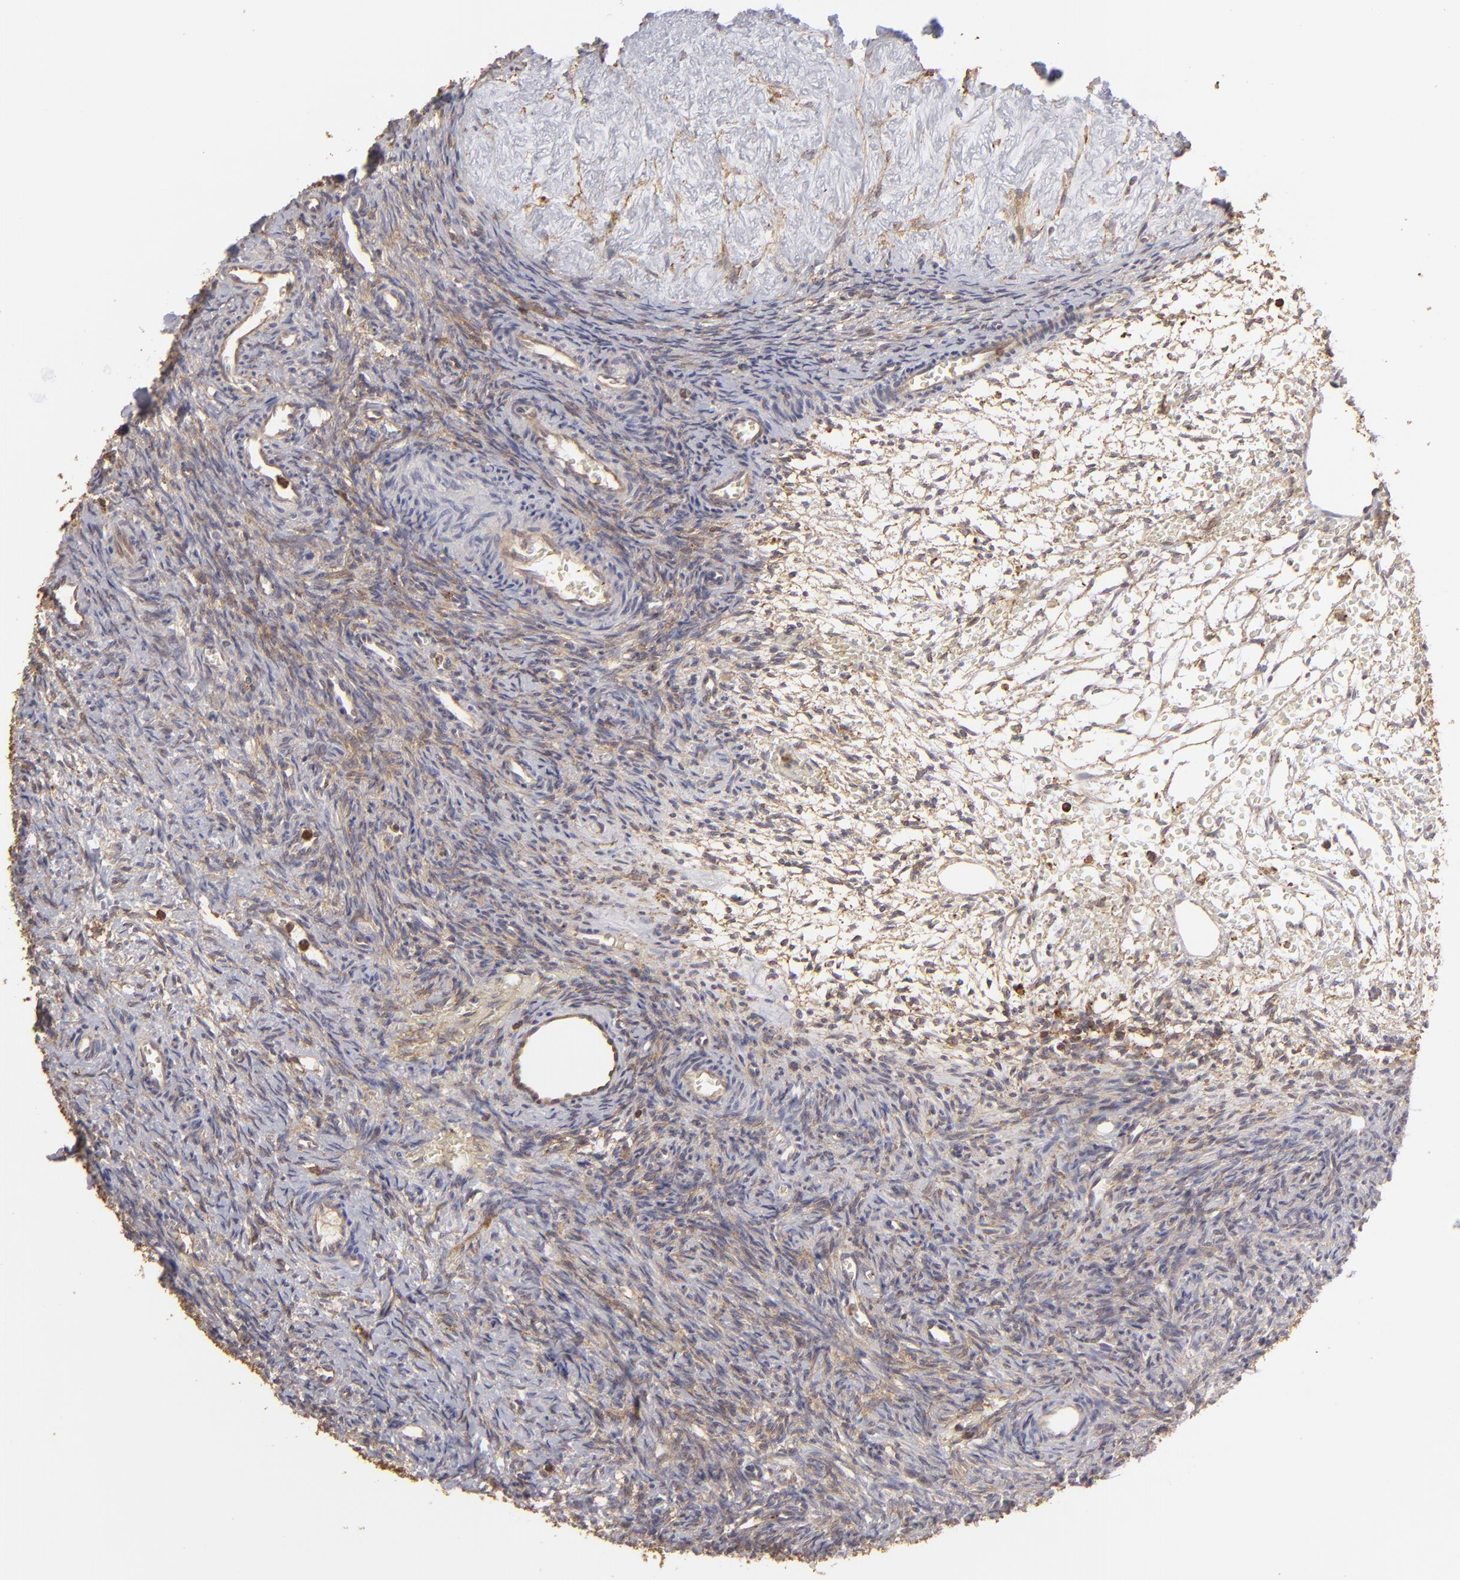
{"staining": {"intensity": "weak", "quantity": ">75%", "location": "cytoplasmic/membranous"}, "tissue": "ovary", "cell_type": "Follicle cells", "image_type": "normal", "snomed": [{"axis": "morphology", "description": "Normal tissue, NOS"}, {"axis": "topography", "description": "Ovary"}], "caption": "Weak cytoplasmic/membranous positivity is appreciated in approximately >75% of follicle cells in normal ovary. The staining was performed using DAB, with brown indicating positive protein expression. Nuclei are stained blue with hematoxylin.", "gene": "ACTB", "patient": {"sex": "female", "age": 39}}